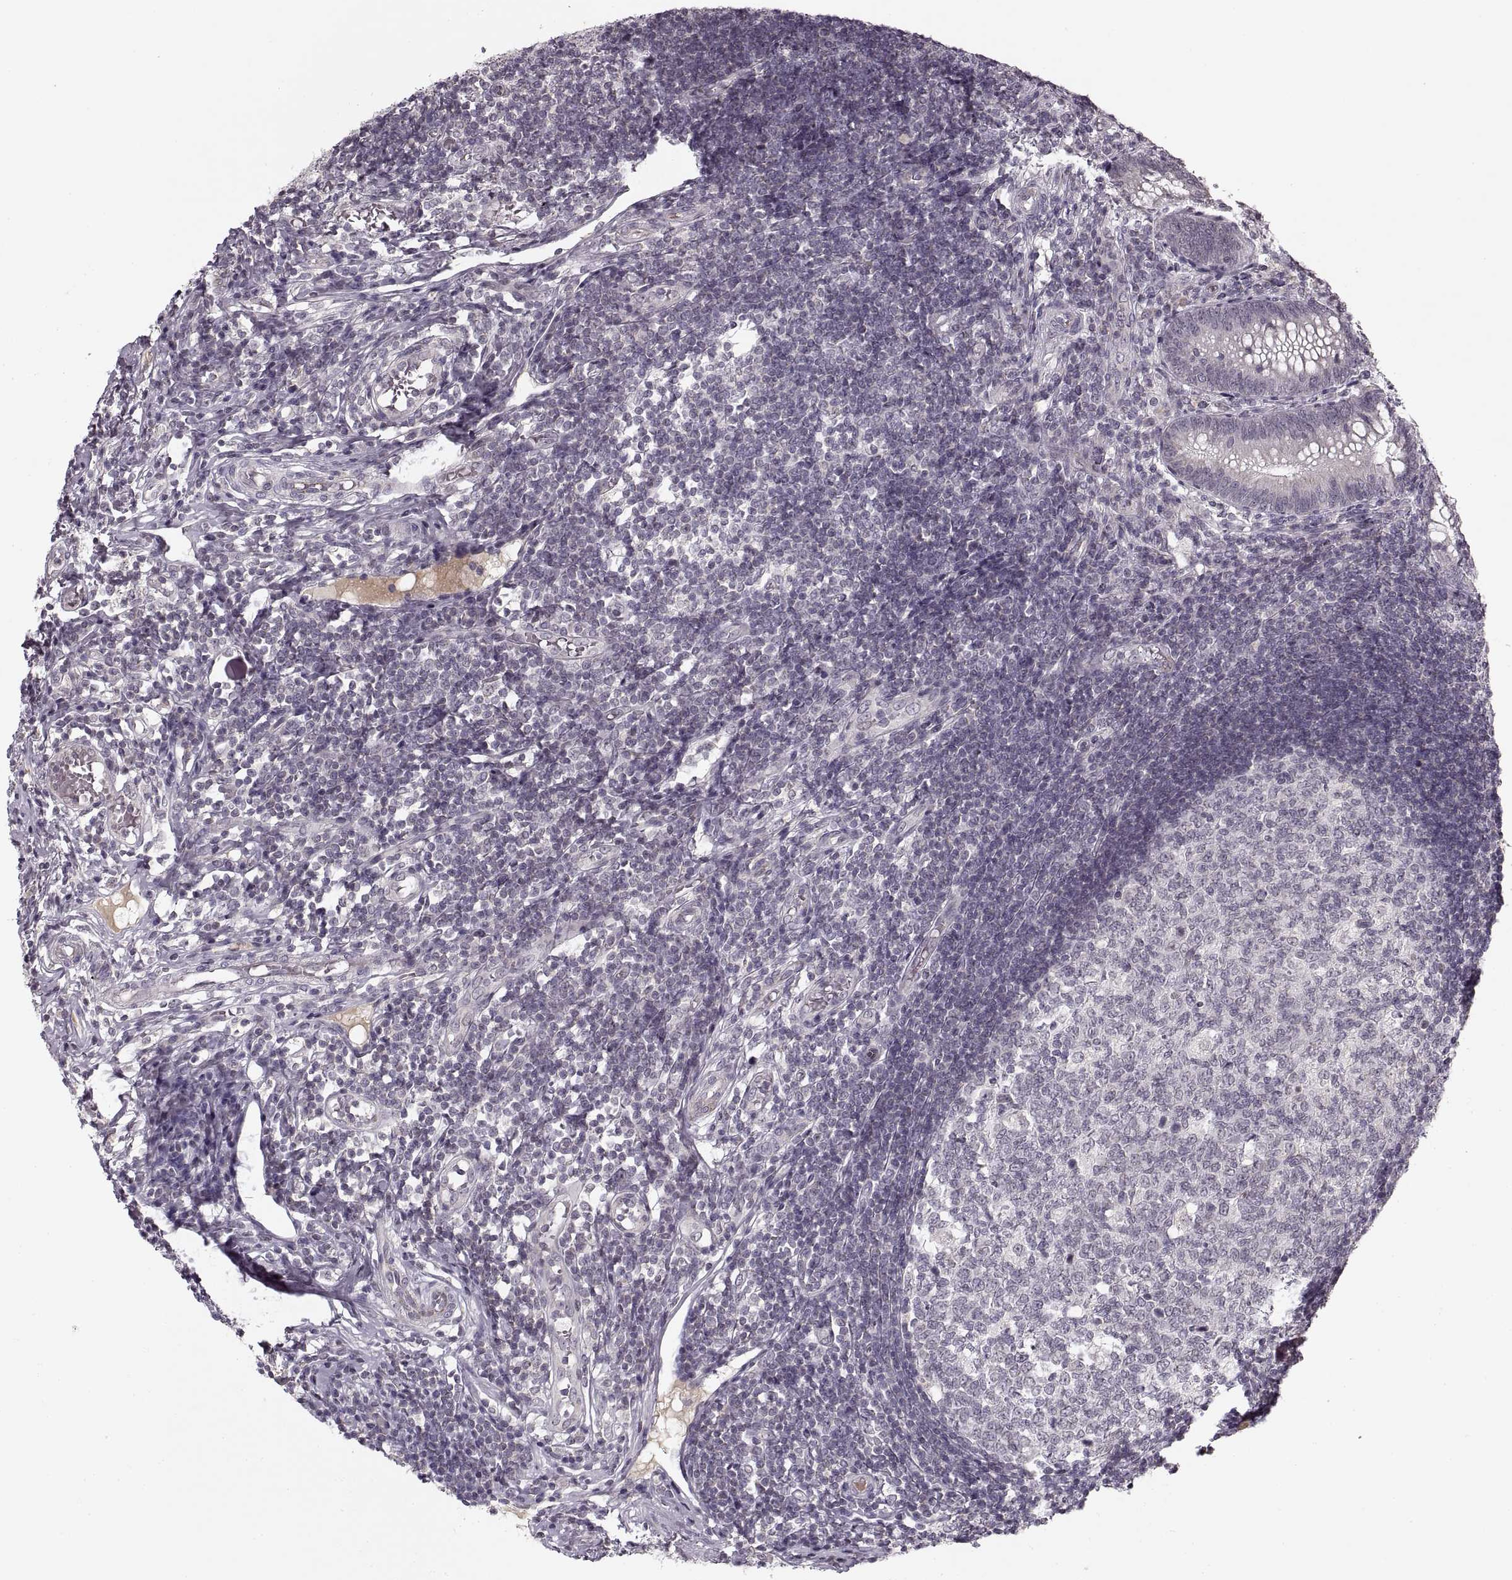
{"staining": {"intensity": "negative", "quantity": "none", "location": "none"}, "tissue": "appendix", "cell_type": "Glandular cells", "image_type": "normal", "snomed": [{"axis": "morphology", "description": "Normal tissue, NOS"}, {"axis": "morphology", "description": "Inflammation, NOS"}, {"axis": "topography", "description": "Appendix"}], "caption": "High power microscopy histopathology image of an IHC image of normal appendix, revealing no significant positivity in glandular cells.", "gene": "ASIC3", "patient": {"sex": "male", "age": 16}}